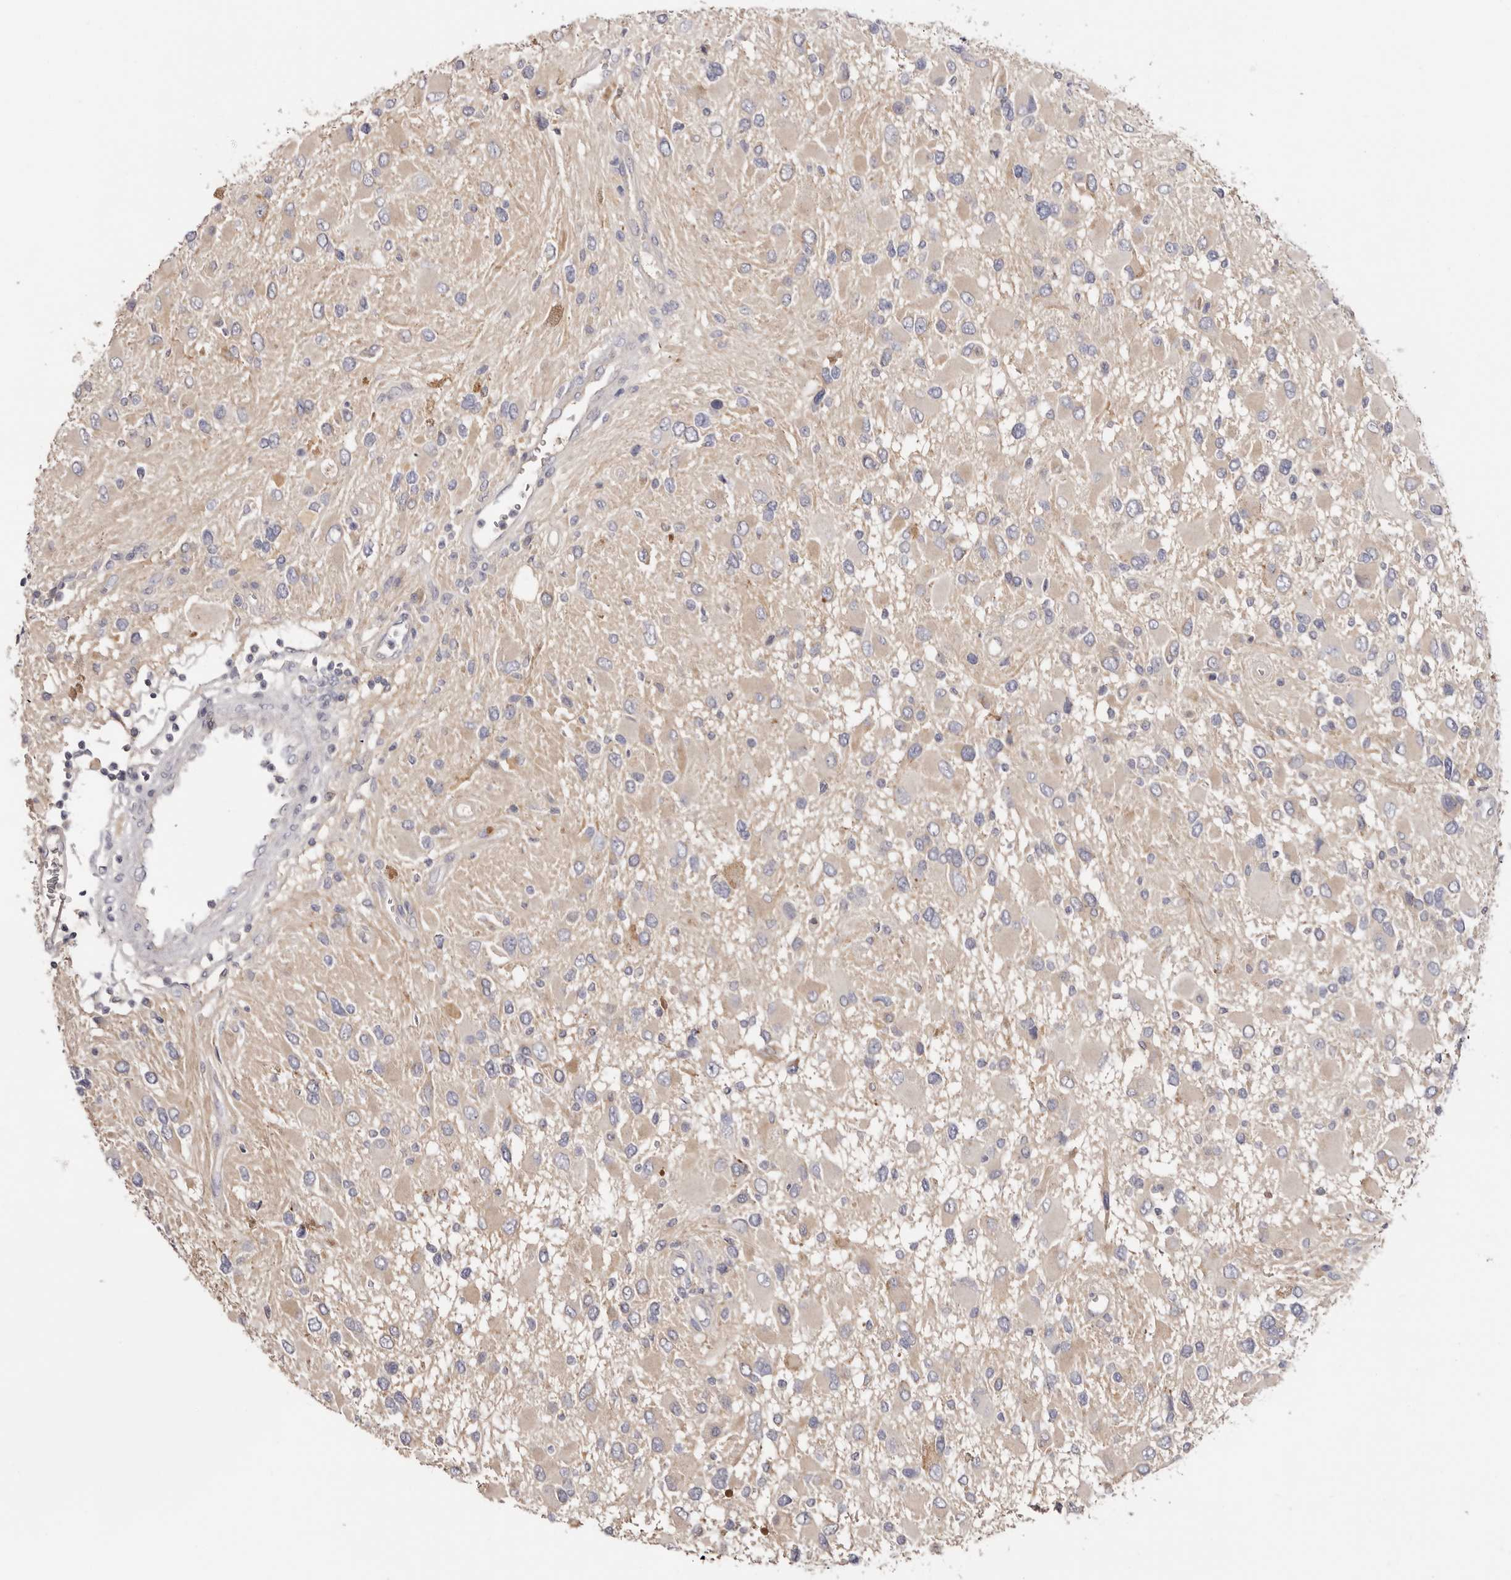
{"staining": {"intensity": "negative", "quantity": "none", "location": "none"}, "tissue": "glioma", "cell_type": "Tumor cells", "image_type": "cancer", "snomed": [{"axis": "morphology", "description": "Glioma, malignant, High grade"}, {"axis": "topography", "description": "Brain"}], "caption": "Immunohistochemical staining of human glioma reveals no significant positivity in tumor cells. Brightfield microscopy of IHC stained with DAB (3,3'-diaminobenzidine) (brown) and hematoxylin (blue), captured at high magnification.", "gene": "STK16", "patient": {"sex": "male", "age": 53}}